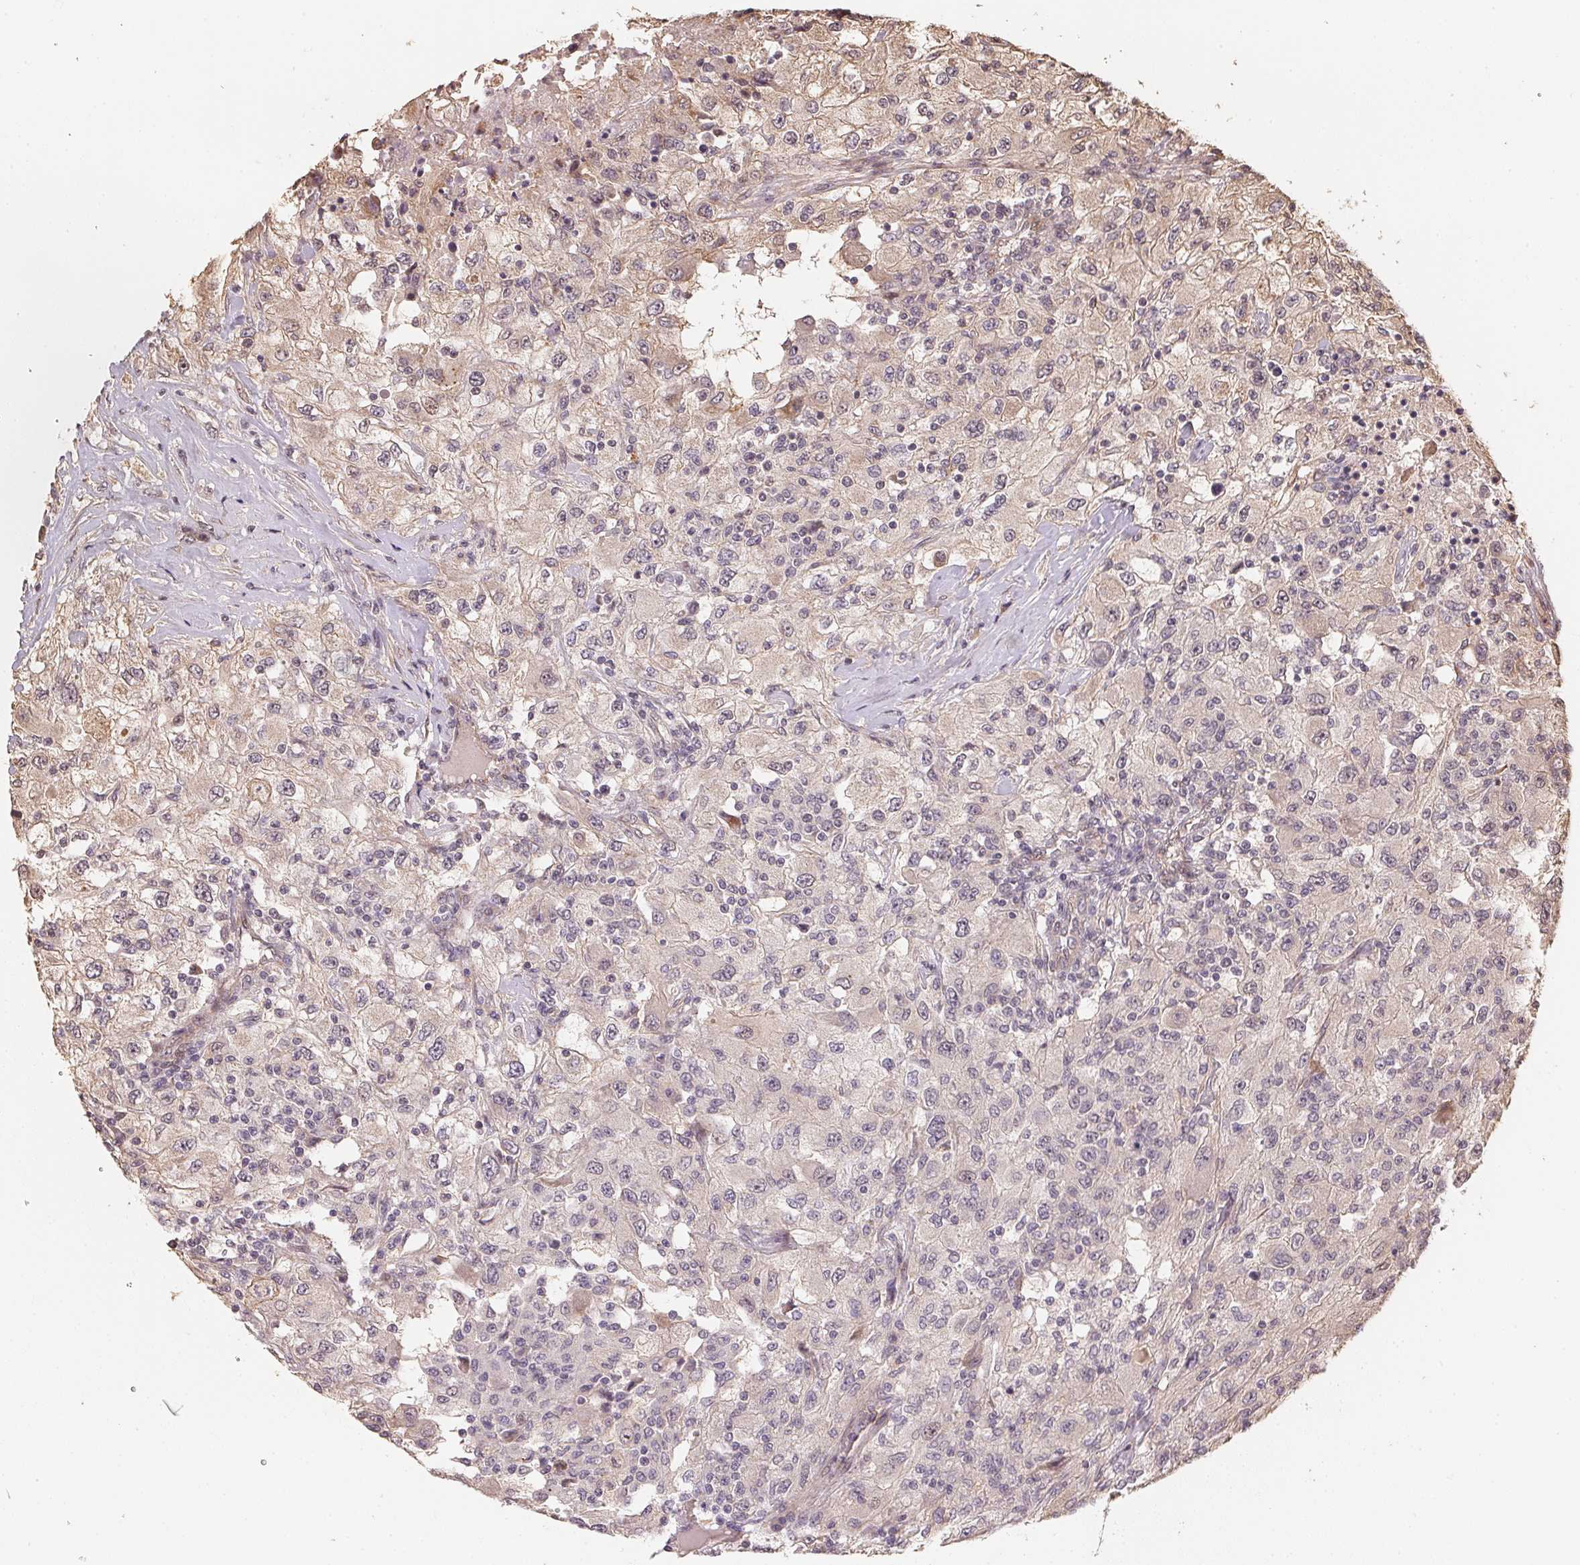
{"staining": {"intensity": "negative", "quantity": "none", "location": "none"}, "tissue": "renal cancer", "cell_type": "Tumor cells", "image_type": "cancer", "snomed": [{"axis": "morphology", "description": "Adenocarcinoma, NOS"}, {"axis": "topography", "description": "Kidney"}], "caption": "Immunohistochemistry photomicrograph of renal adenocarcinoma stained for a protein (brown), which shows no positivity in tumor cells. Nuclei are stained in blue.", "gene": "TMEM222", "patient": {"sex": "female", "age": 67}}